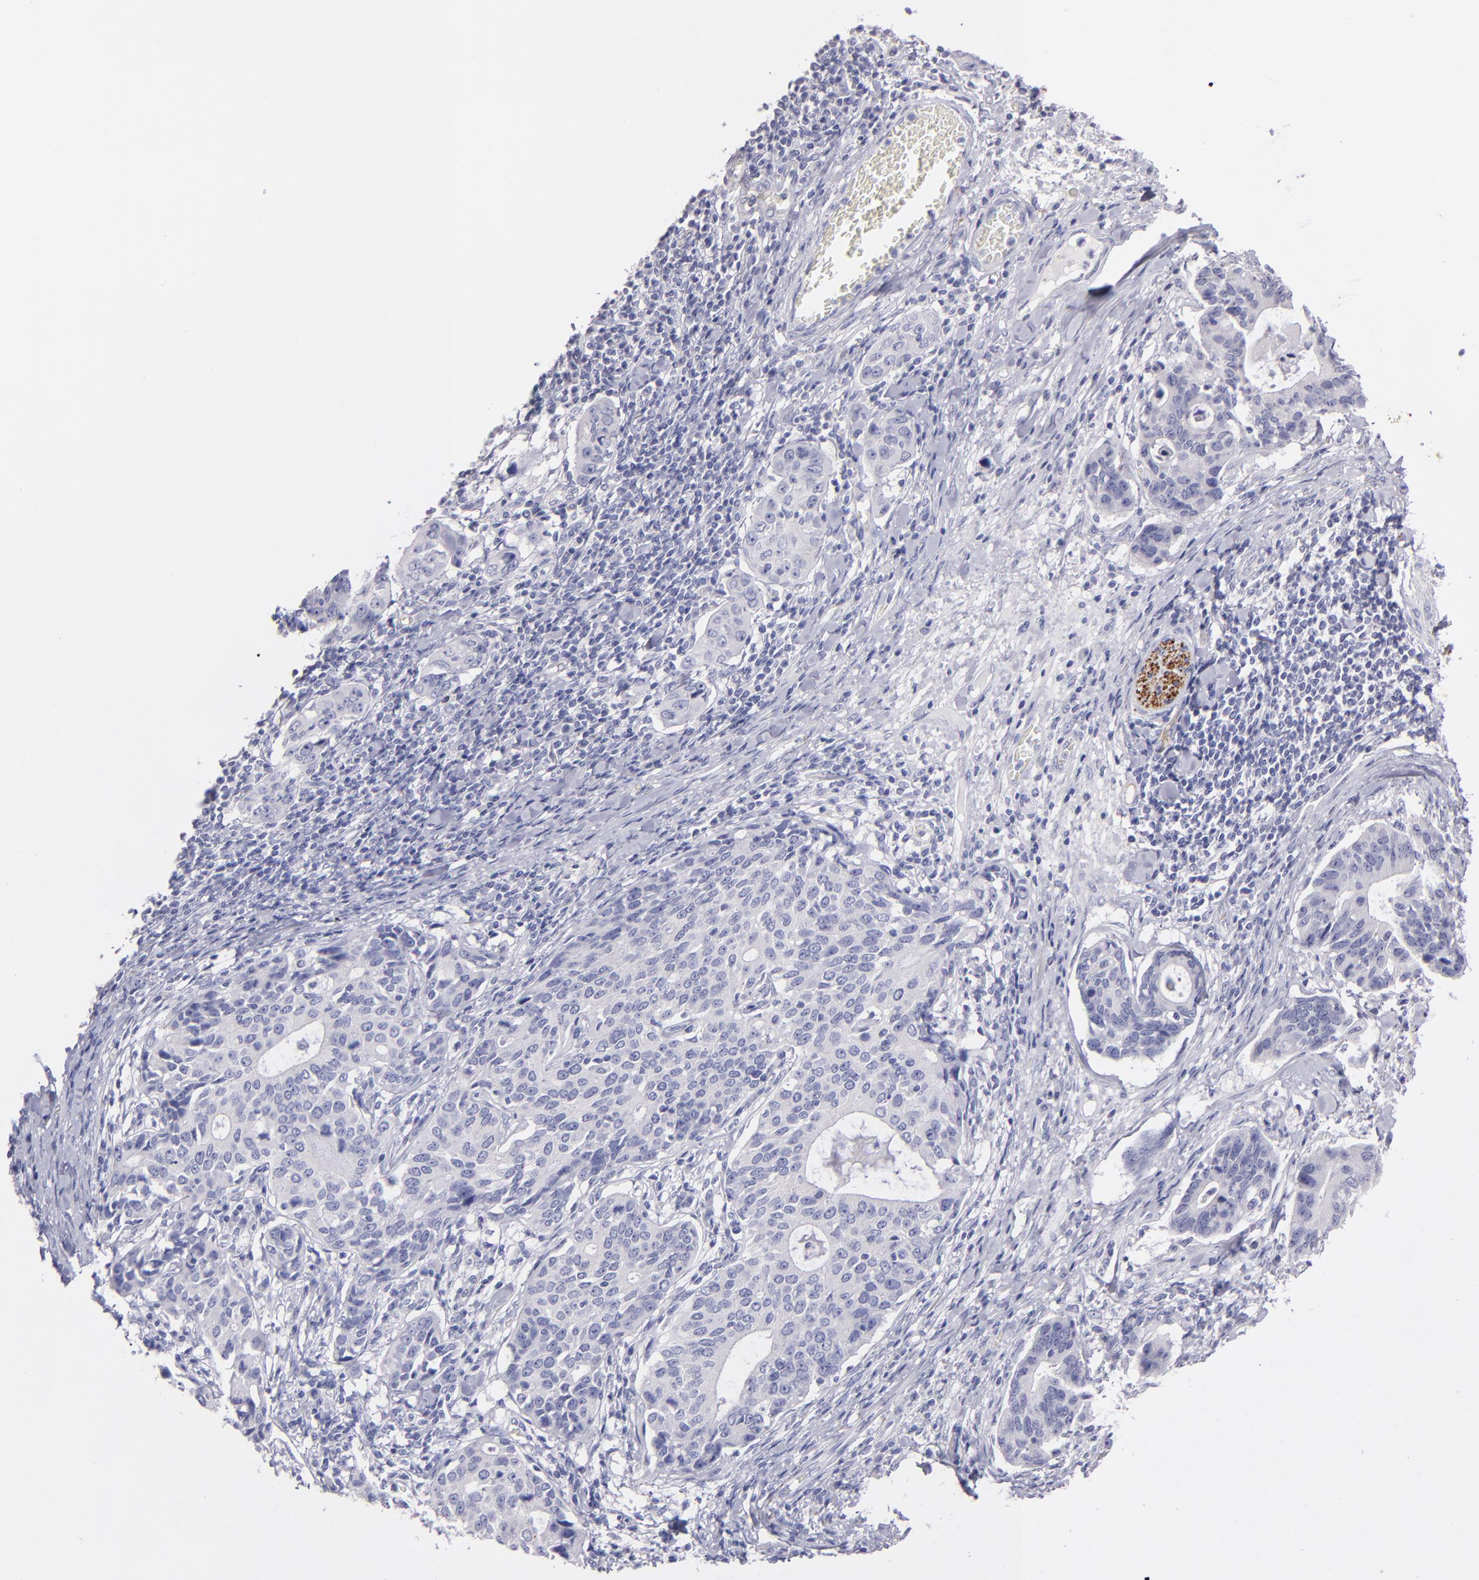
{"staining": {"intensity": "negative", "quantity": "none", "location": "none"}, "tissue": "stomach cancer", "cell_type": "Tumor cells", "image_type": "cancer", "snomed": [{"axis": "morphology", "description": "Adenocarcinoma, NOS"}, {"axis": "topography", "description": "Esophagus"}, {"axis": "topography", "description": "Stomach"}], "caption": "A histopathology image of human stomach adenocarcinoma is negative for staining in tumor cells.", "gene": "SNAP25", "patient": {"sex": "male", "age": 74}}